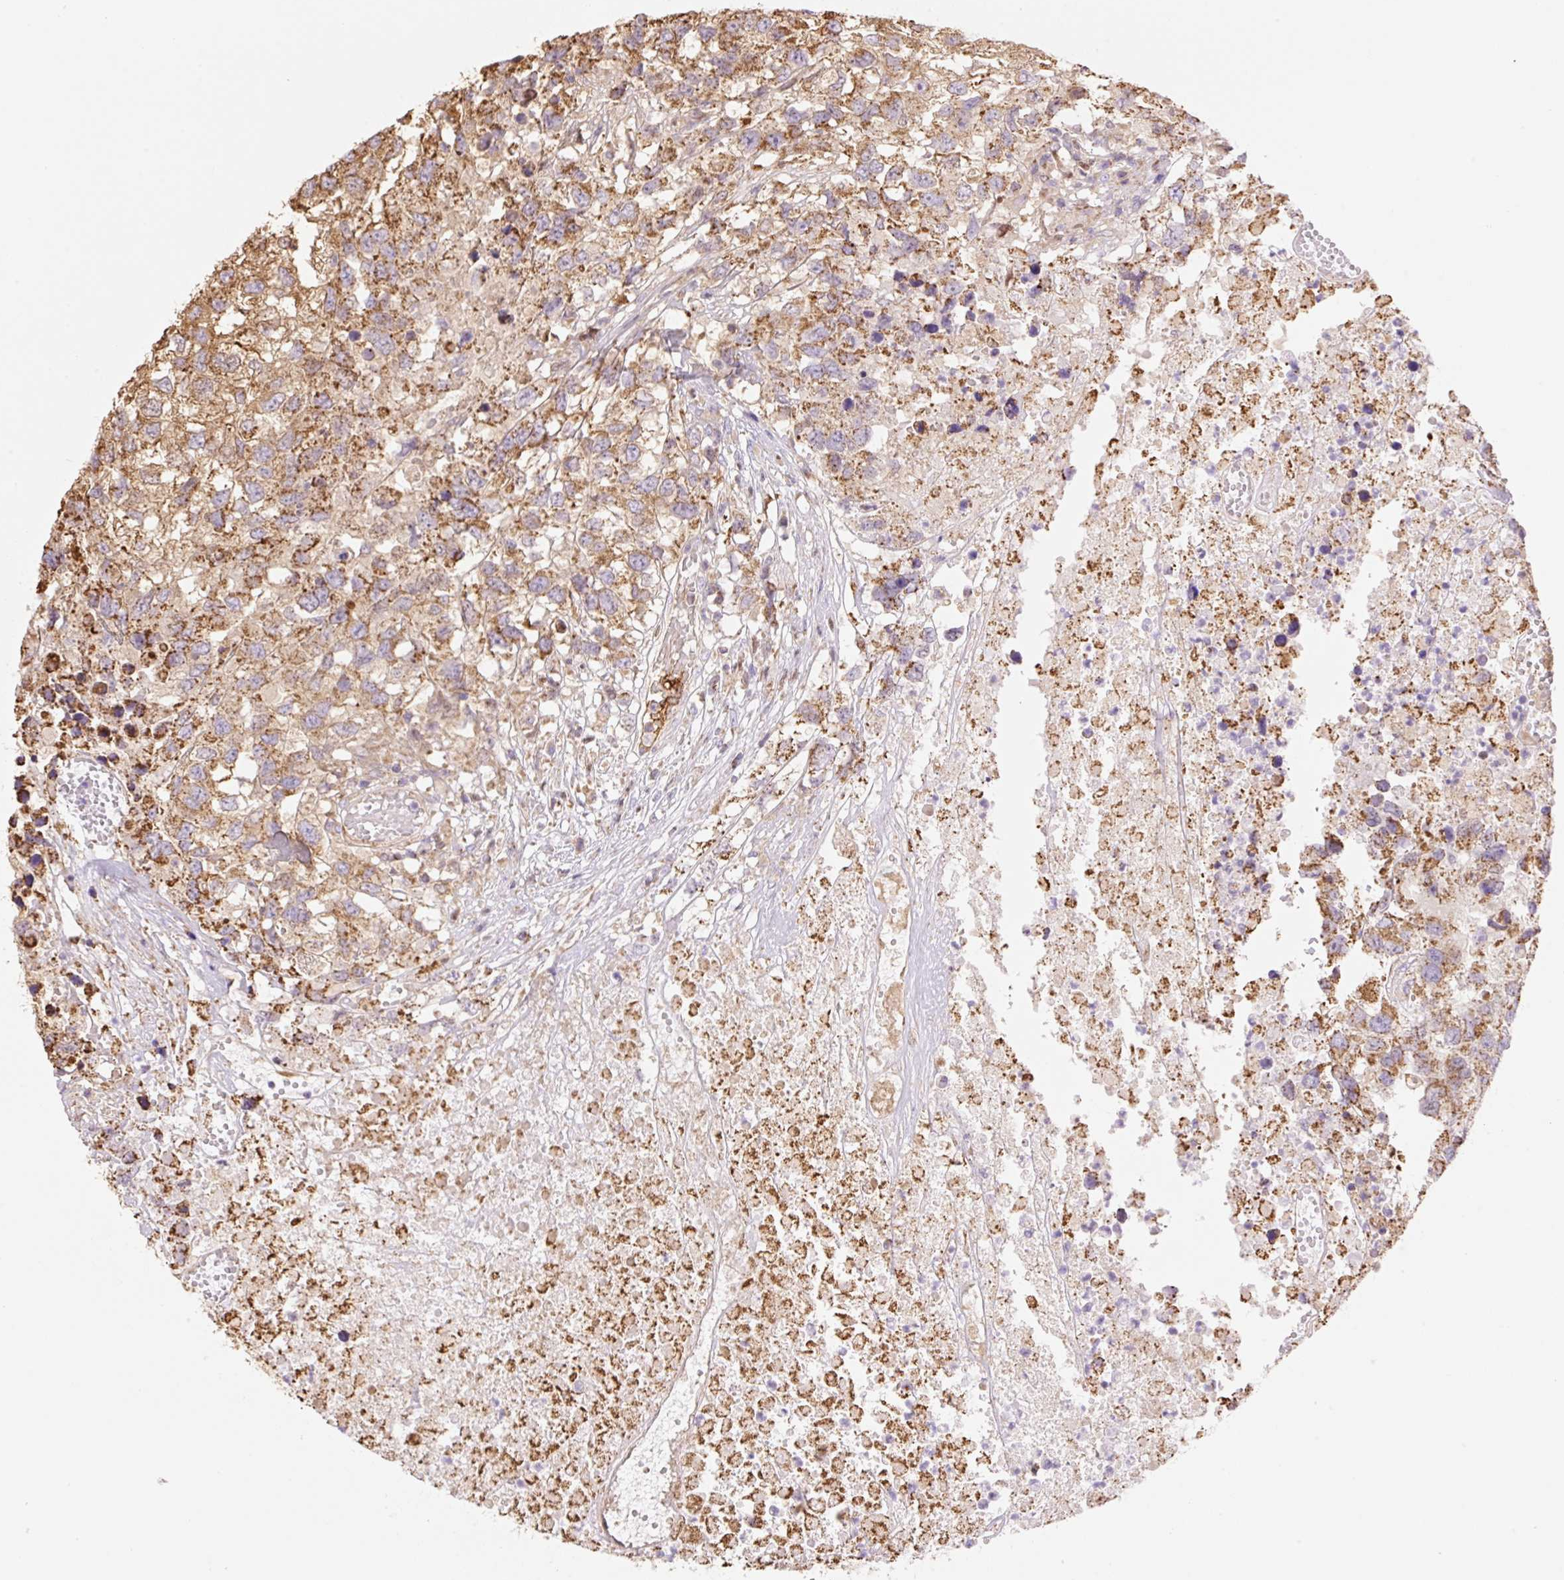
{"staining": {"intensity": "moderate", "quantity": ">75%", "location": "cytoplasmic/membranous"}, "tissue": "testis cancer", "cell_type": "Tumor cells", "image_type": "cancer", "snomed": [{"axis": "morphology", "description": "Carcinoma, Embryonal, NOS"}, {"axis": "topography", "description": "Testis"}], "caption": "Immunohistochemistry (IHC) (DAB (3,3'-diaminobenzidine)) staining of embryonal carcinoma (testis) displays moderate cytoplasmic/membranous protein staining in approximately >75% of tumor cells. (Brightfield microscopy of DAB IHC at high magnification).", "gene": "ESAM", "patient": {"sex": "male", "age": 83}}